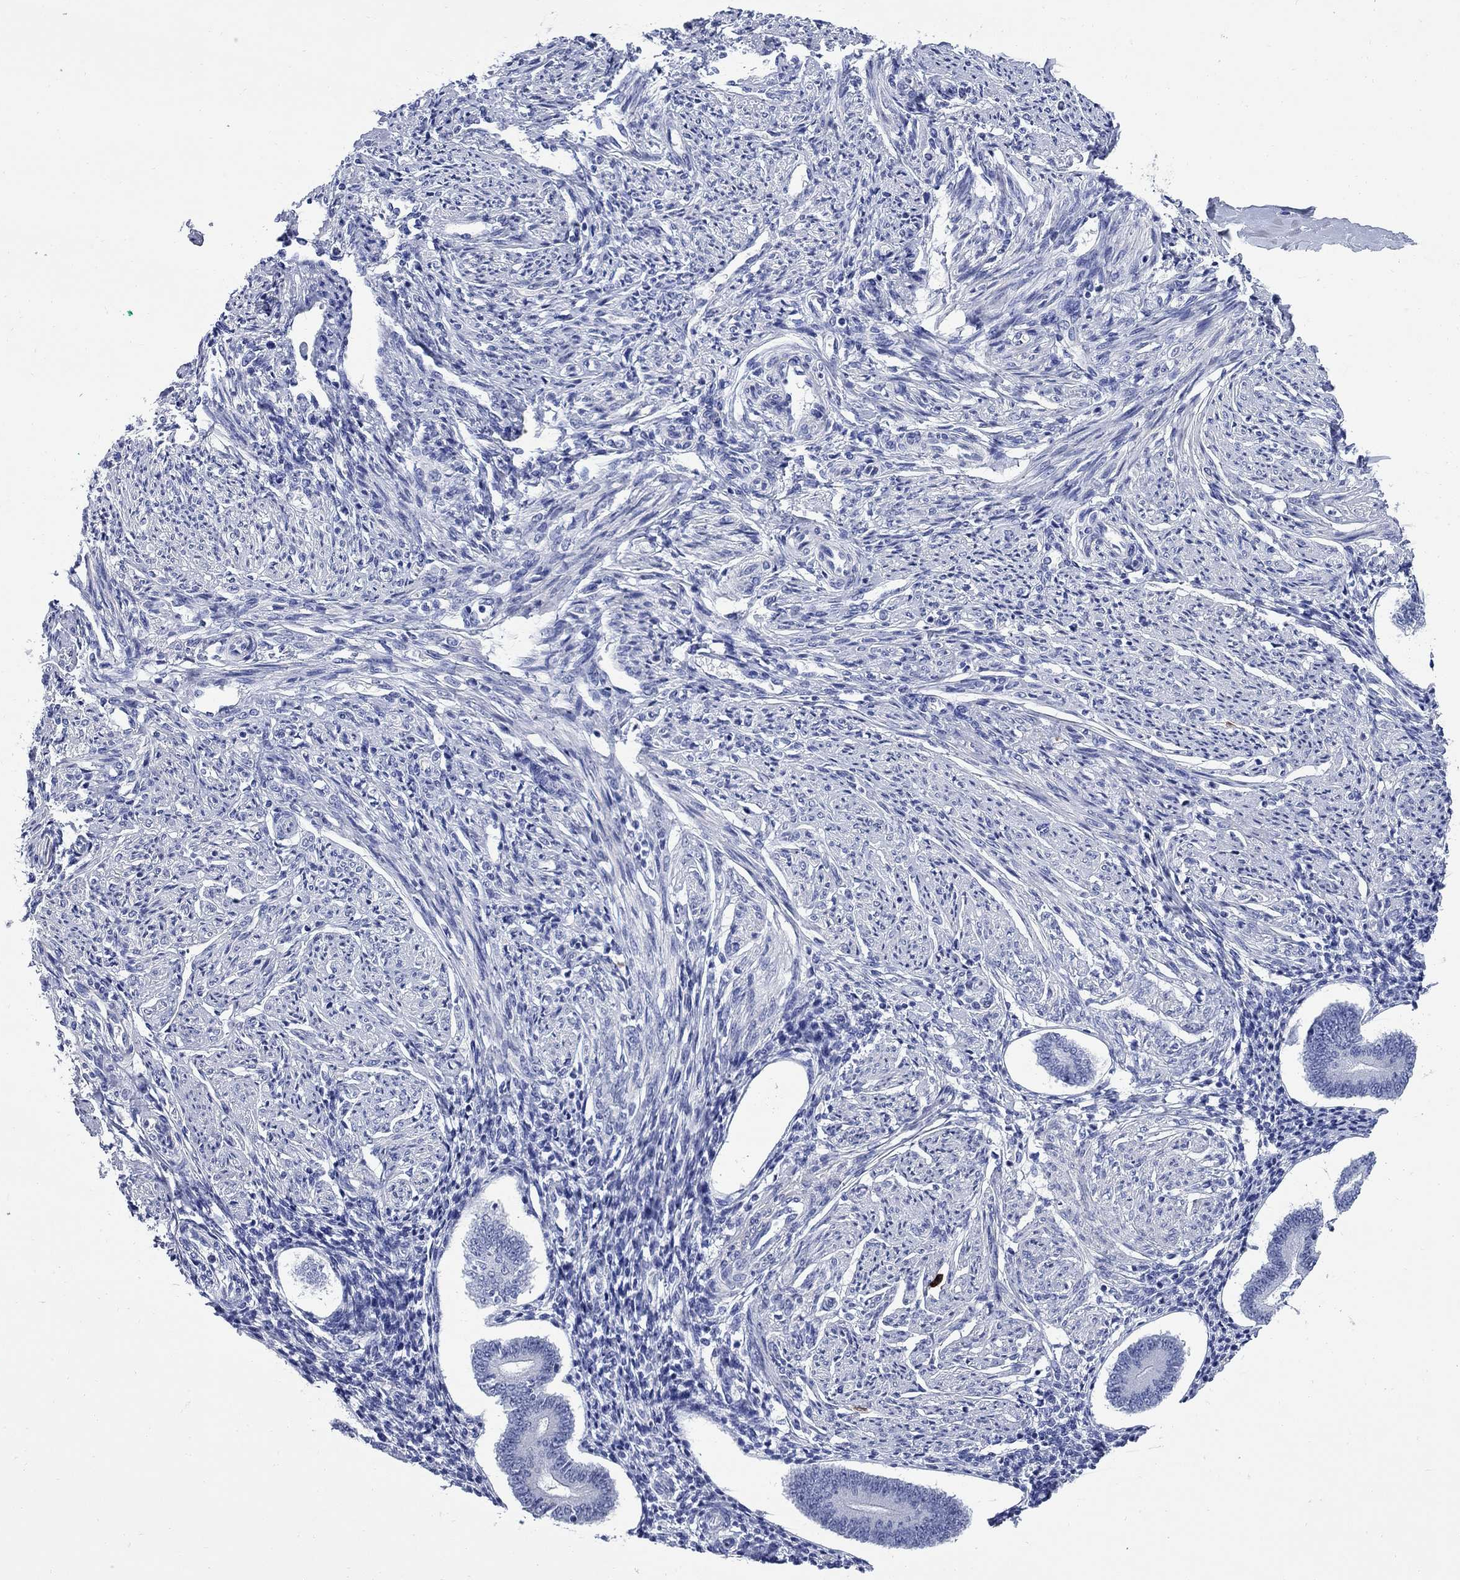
{"staining": {"intensity": "negative", "quantity": "none", "location": "none"}, "tissue": "endometrium", "cell_type": "Cells in endometrial stroma", "image_type": "normal", "snomed": [{"axis": "morphology", "description": "Normal tissue, NOS"}, {"axis": "topography", "description": "Endometrium"}], "caption": "The IHC histopathology image has no significant staining in cells in endometrial stroma of endometrium.", "gene": "TACC3", "patient": {"sex": "female", "age": 40}}